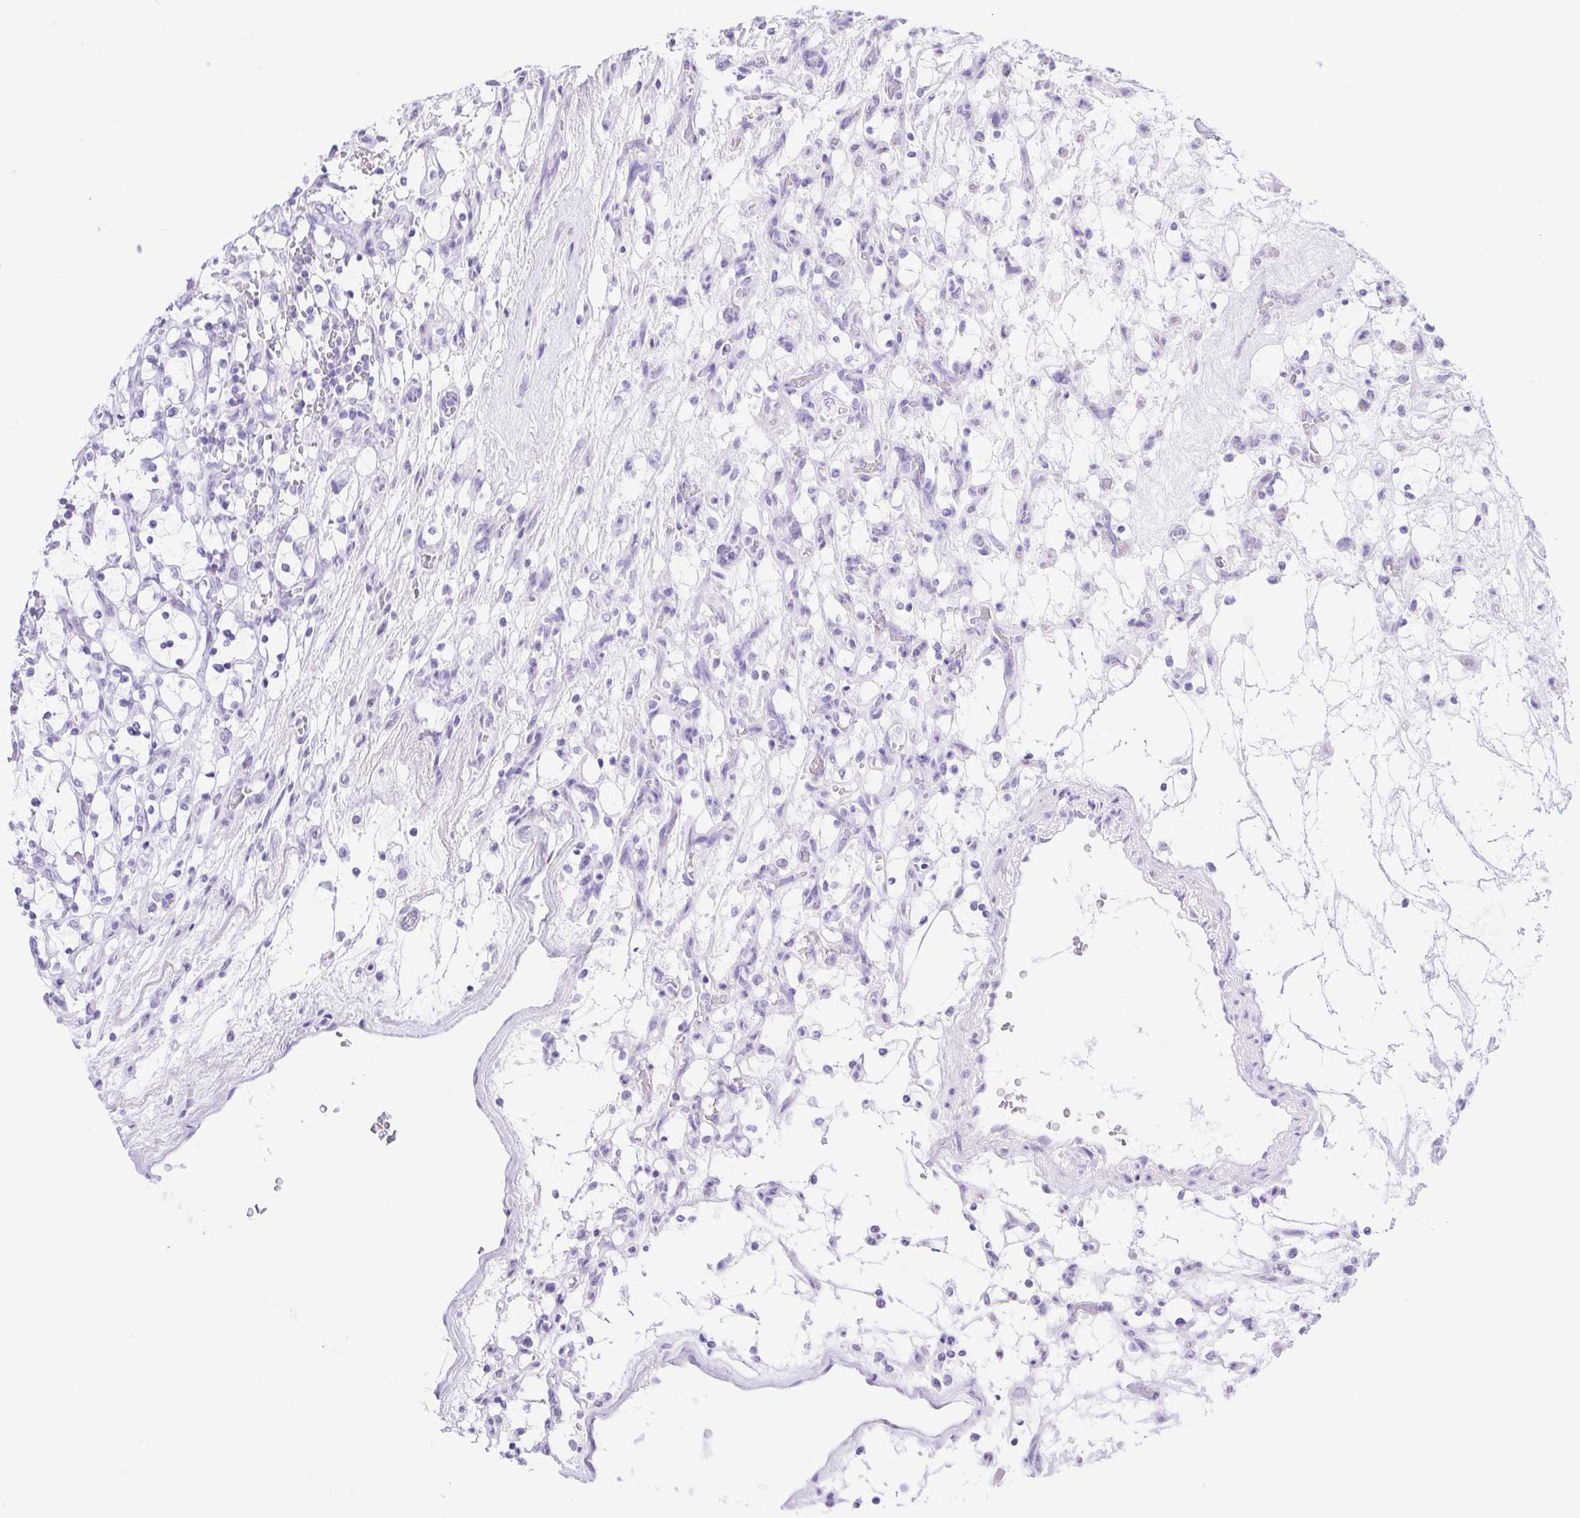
{"staining": {"intensity": "negative", "quantity": "none", "location": "none"}, "tissue": "renal cancer", "cell_type": "Tumor cells", "image_type": "cancer", "snomed": [{"axis": "morphology", "description": "Adenocarcinoma, NOS"}, {"axis": "topography", "description": "Kidney"}], "caption": "There is no significant staining in tumor cells of renal cancer. The staining was performed using DAB to visualize the protein expression in brown, while the nuclei were stained in blue with hematoxylin (Magnification: 20x).", "gene": "ERP27", "patient": {"sex": "female", "age": 69}}